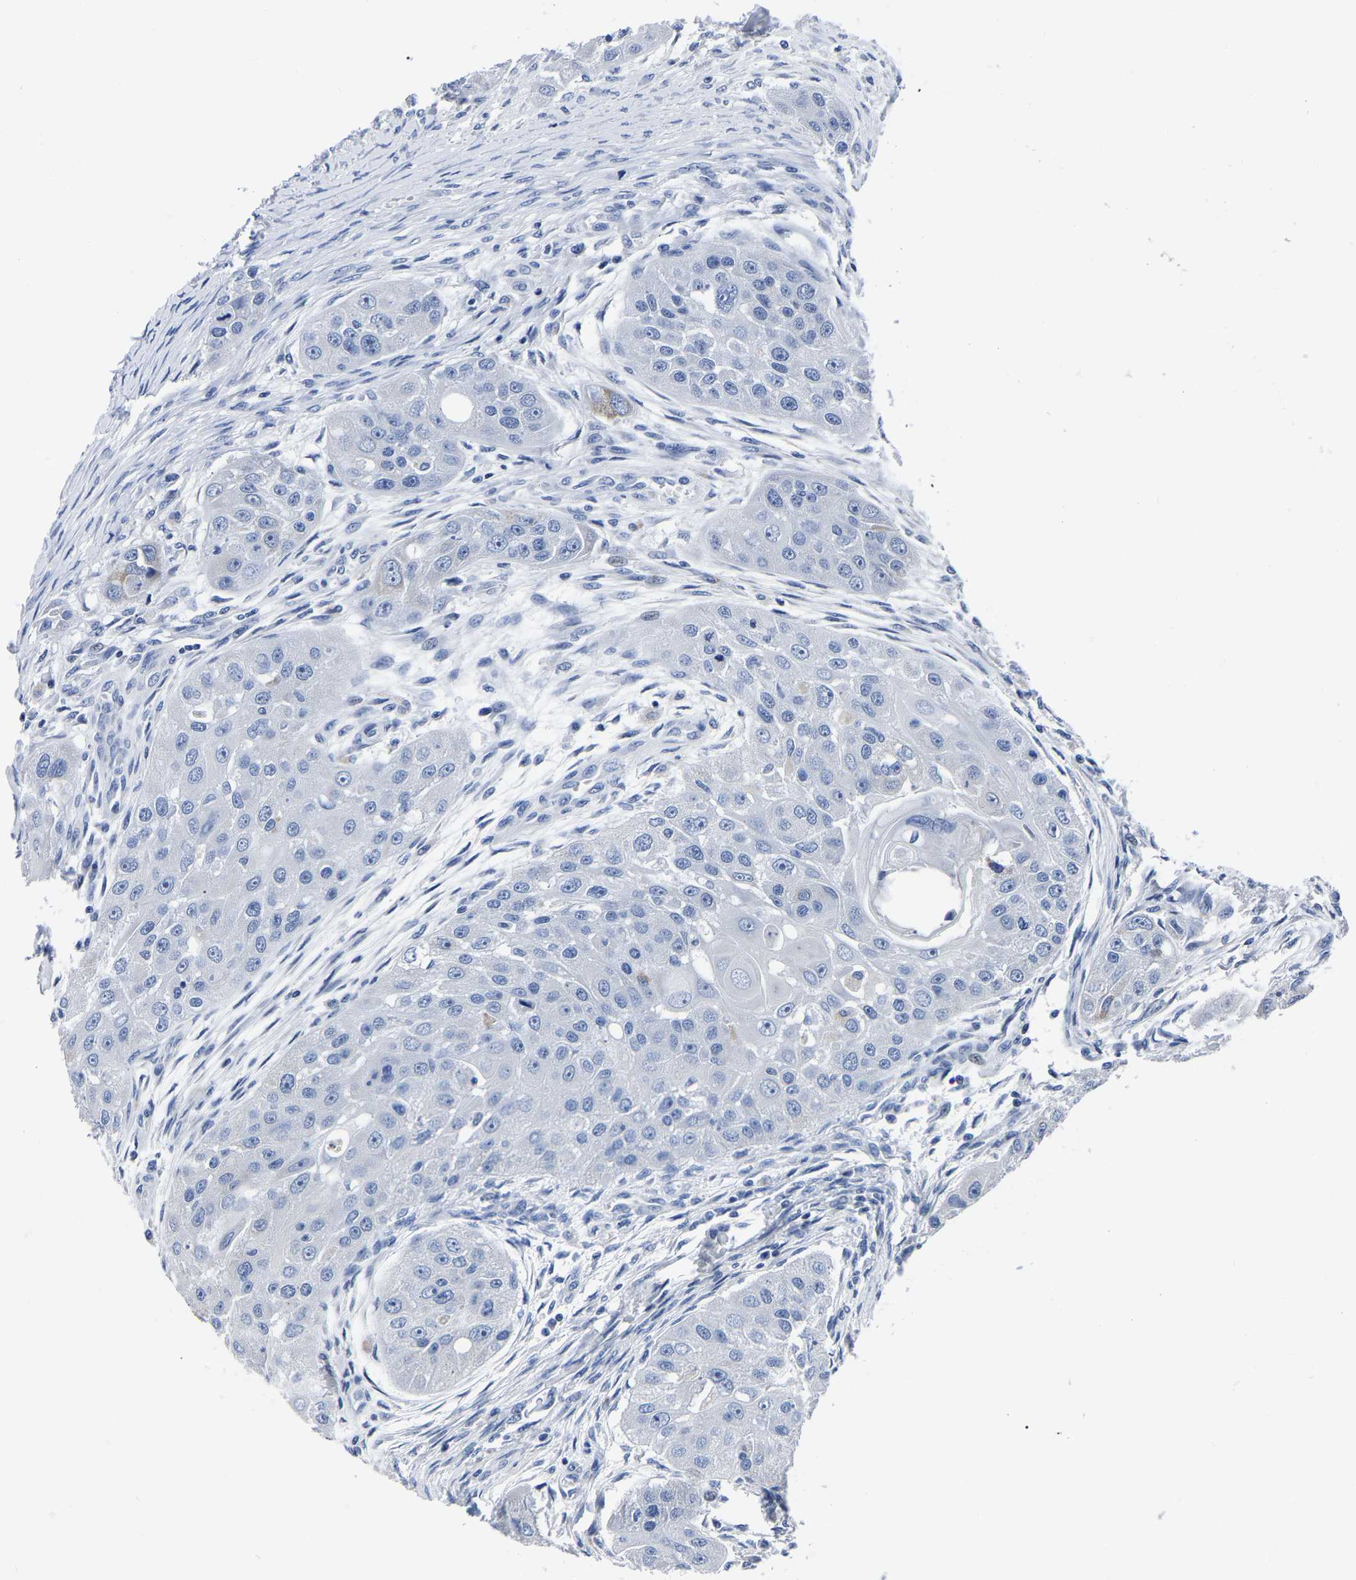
{"staining": {"intensity": "negative", "quantity": "none", "location": "none"}, "tissue": "head and neck cancer", "cell_type": "Tumor cells", "image_type": "cancer", "snomed": [{"axis": "morphology", "description": "Normal tissue, NOS"}, {"axis": "morphology", "description": "Squamous cell carcinoma, NOS"}, {"axis": "topography", "description": "Skeletal muscle"}, {"axis": "topography", "description": "Head-Neck"}], "caption": "Image shows no protein positivity in tumor cells of head and neck cancer tissue.", "gene": "MOV10L1", "patient": {"sex": "male", "age": 51}}